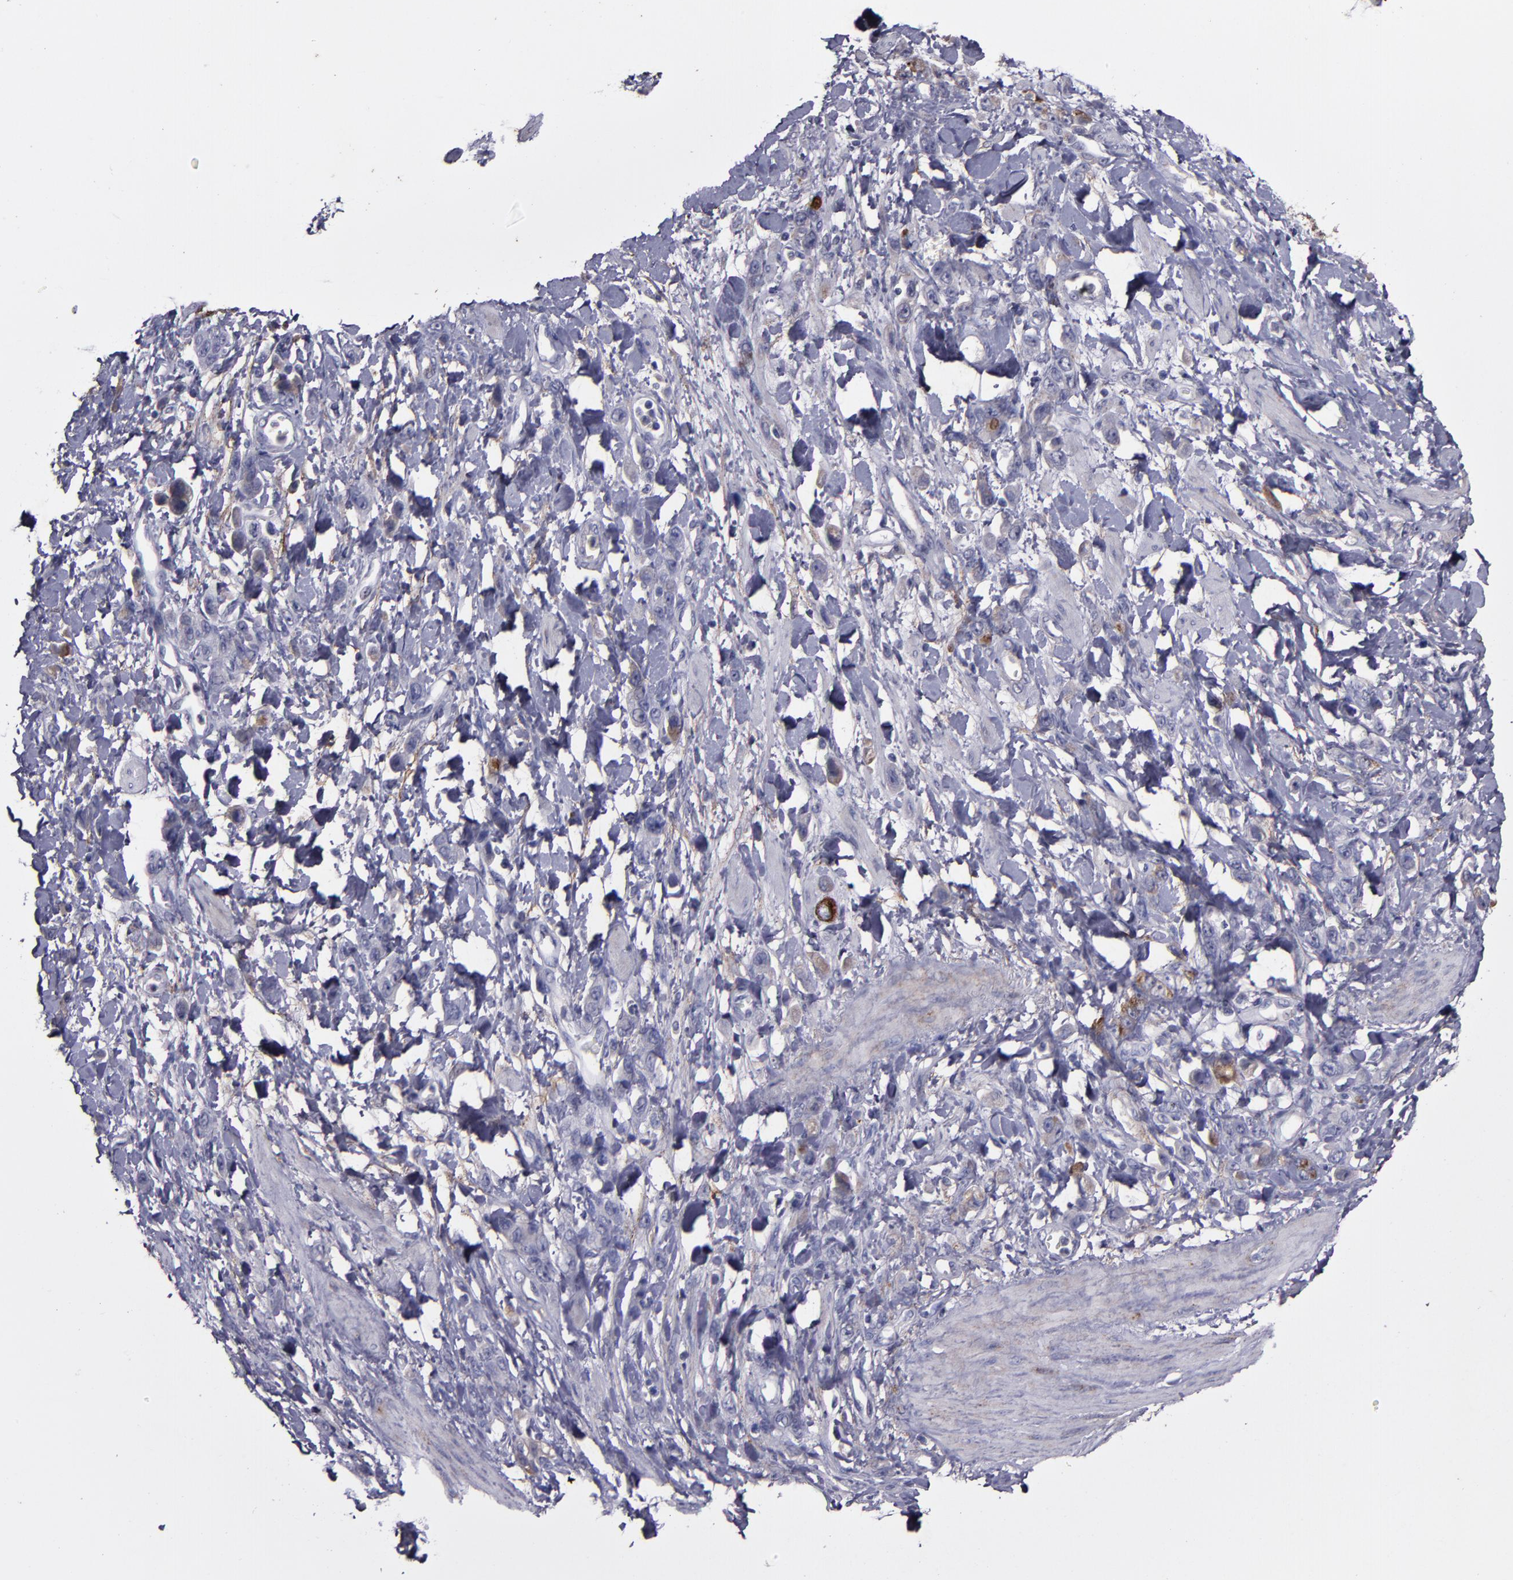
{"staining": {"intensity": "weak", "quantity": ">75%", "location": "cytoplasmic/membranous"}, "tissue": "stomach cancer", "cell_type": "Tumor cells", "image_type": "cancer", "snomed": [{"axis": "morphology", "description": "Normal tissue, NOS"}, {"axis": "morphology", "description": "Adenocarcinoma, NOS"}, {"axis": "topography", "description": "Stomach"}], "caption": "Brown immunohistochemical staining in human stomach cancer exhibits weak cytoplasmic/membranous expression in about >75% of tumor cells.", "gene": "MFGE8", "patient": {"sex": "male", "age": 82}}